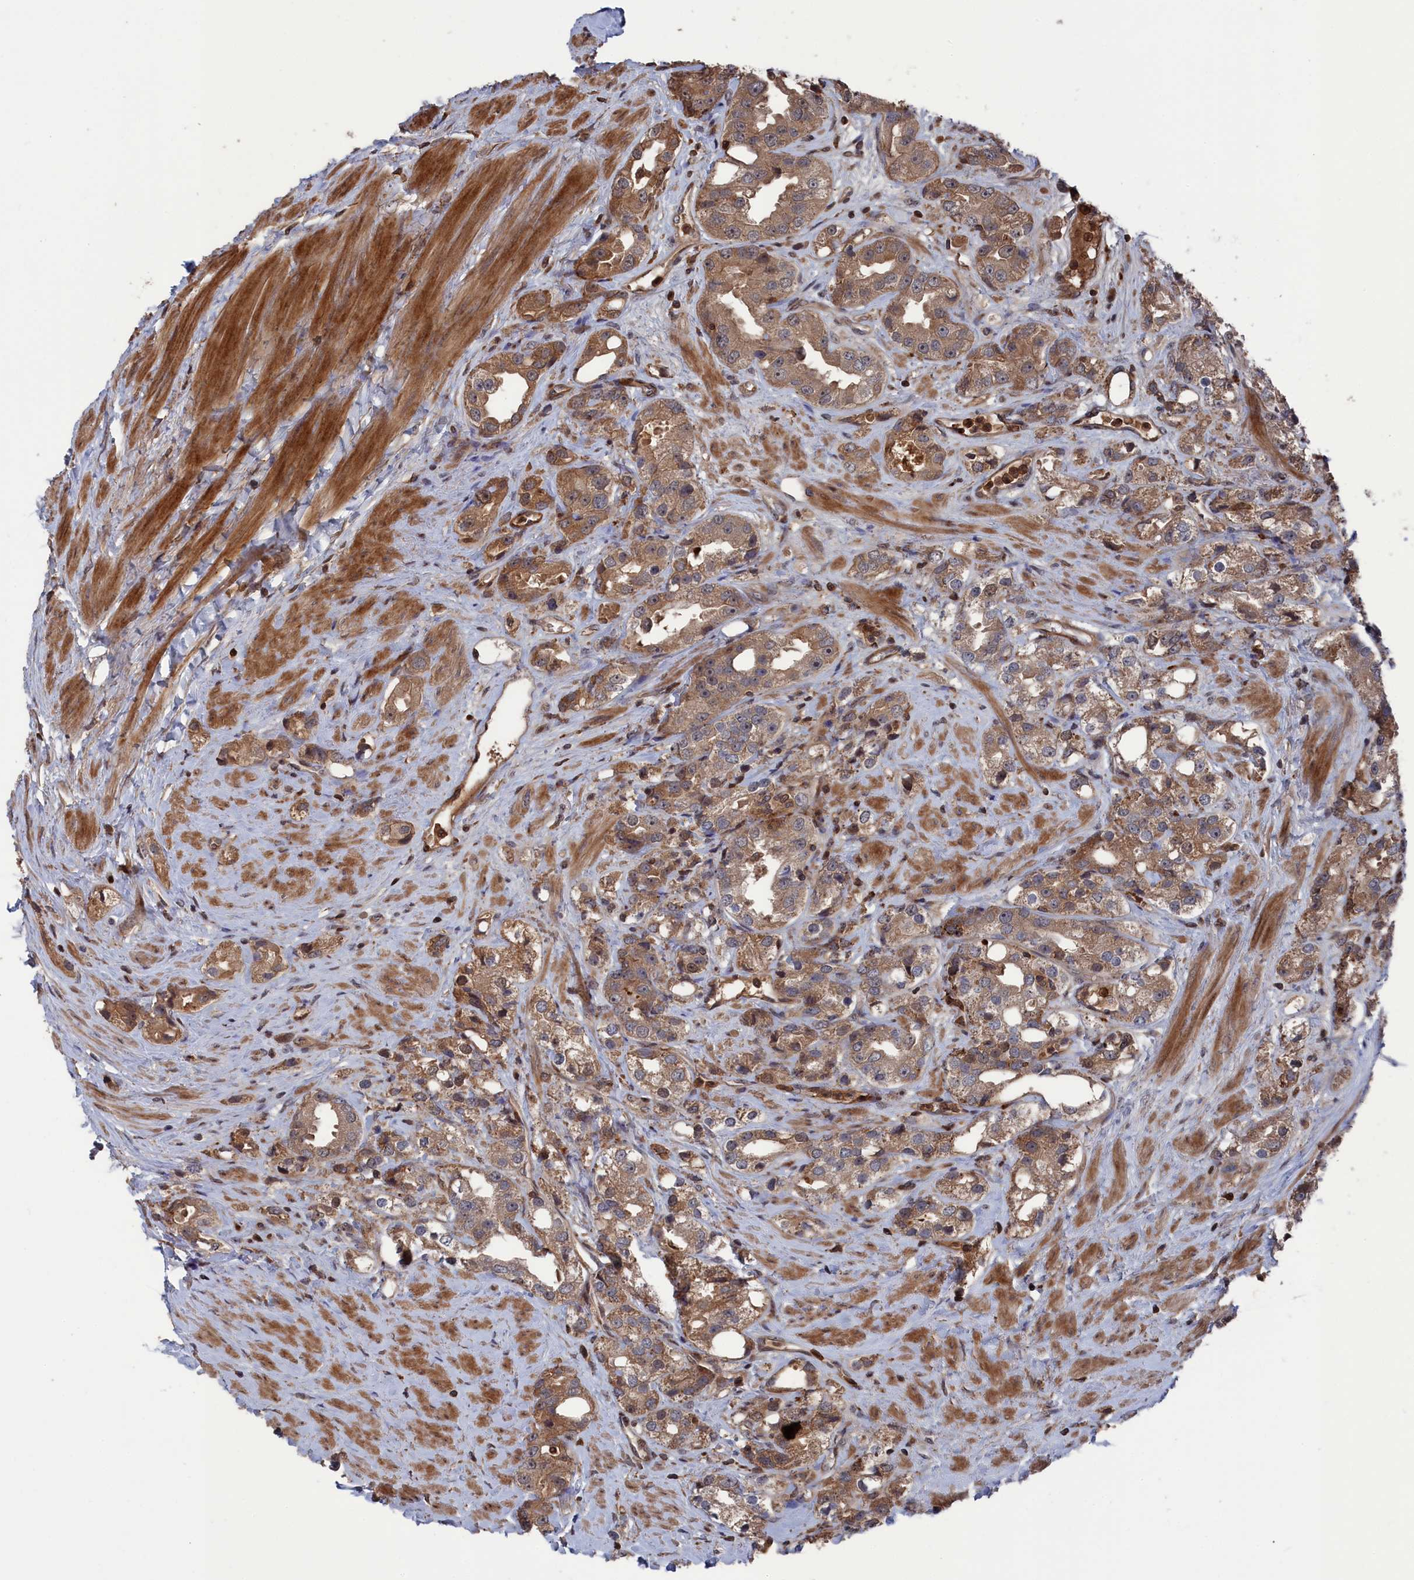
{"staining": {"intensity": "moderate", "quantity": ">75%", "location": "cytoplasmic/membranous"}, "tissue": "prostate cancer", "cell_type": "Tumor cells", "image_type": "cancer", "snomed": [{"axis": "morphology", "description": "Adenocarcinoma, NOS"}, {"axis": "topography", "description": "Prostate"}], "caption": "Human prostate adenocarcinoma stained with a protein marker displays moderate staining in tumor cells.", "gene": "PLA2G15", "patient": {"sex": "male", "age": 79}}